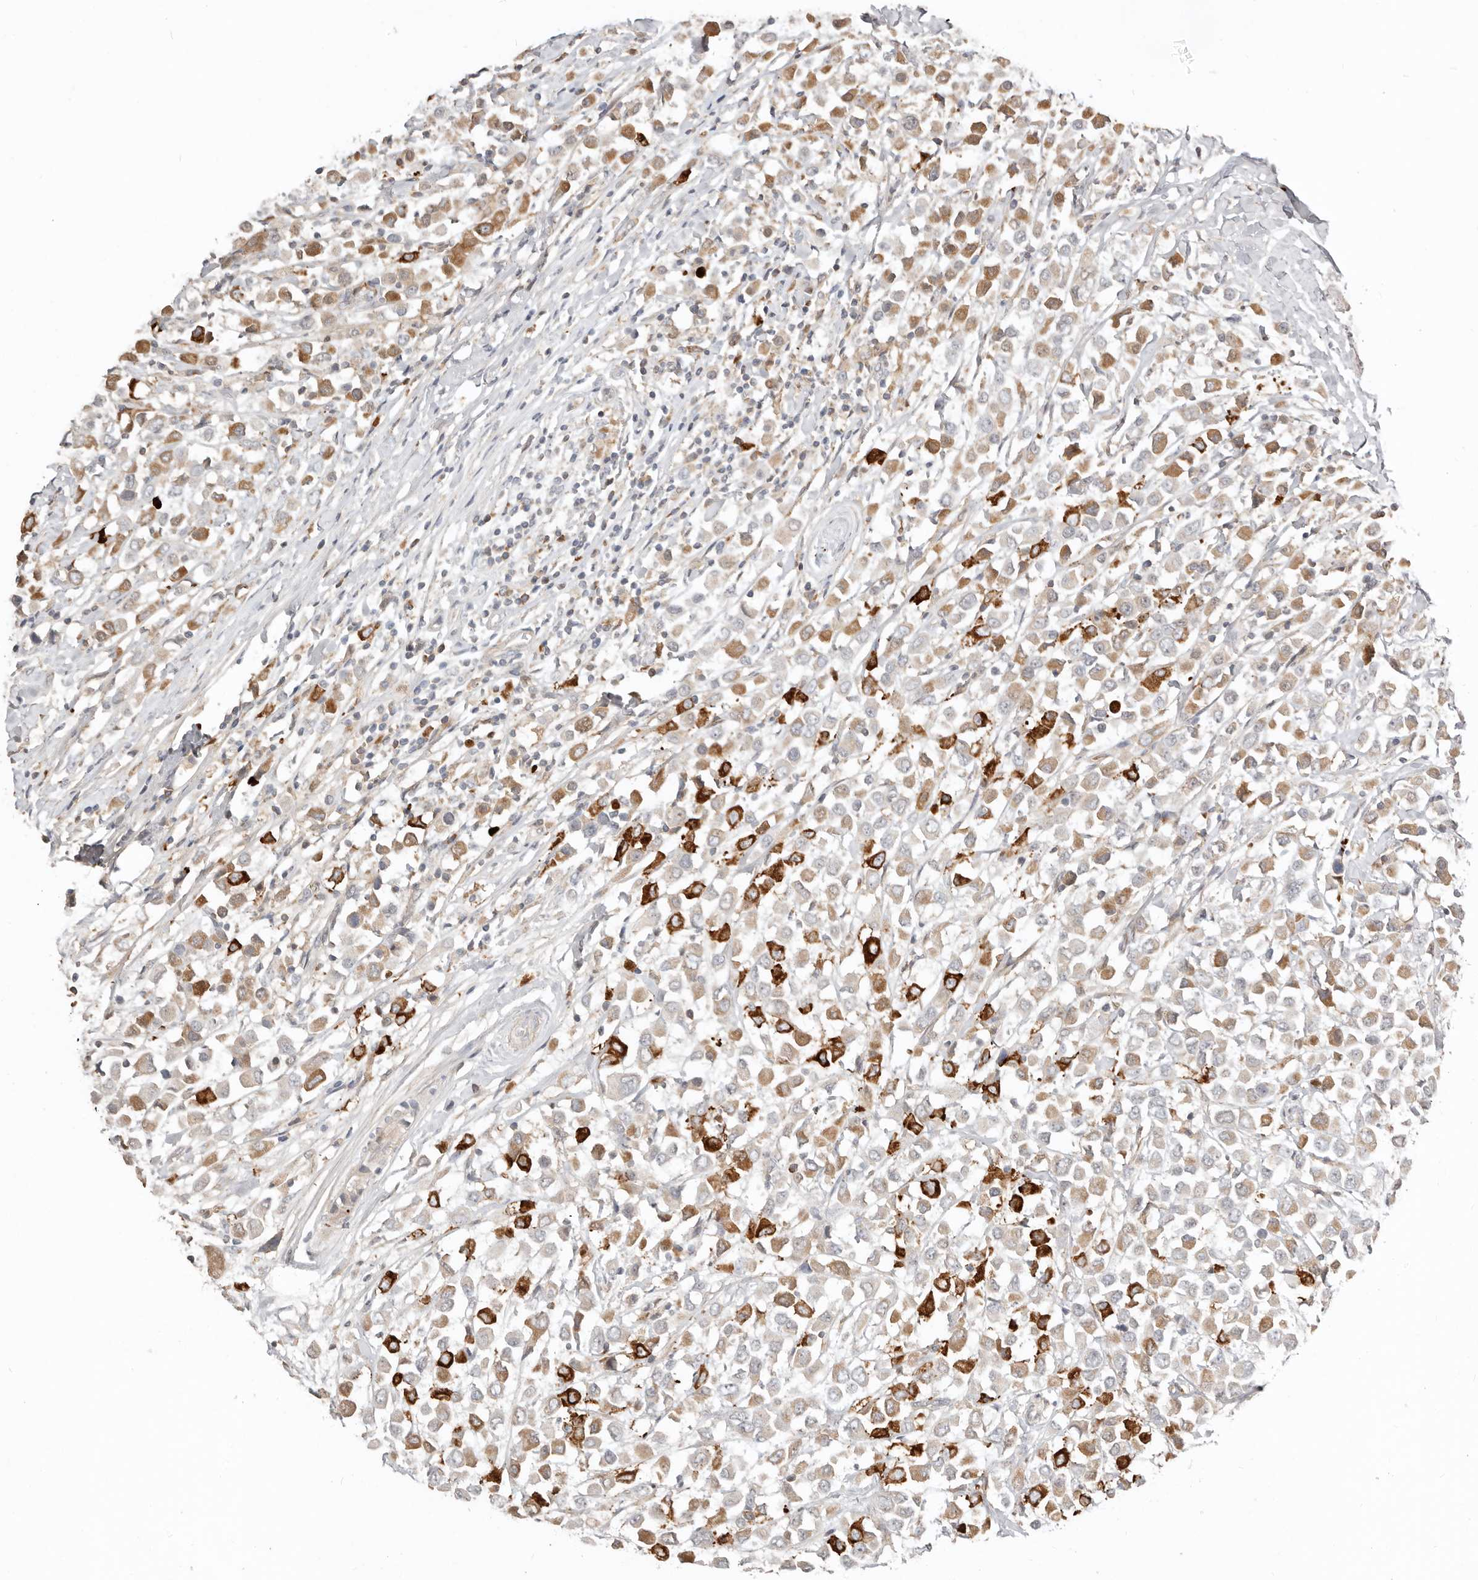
{"staining": {"intensity": "strong", "quantity": "25%-75%", "location": "cytoplasmic/membranous"}, "tissue": "breast cancer", "cell_type": "Tumor cells", "image_type": "cancer", "snomed": [{"axis": "morphology", "description": "Duct carcinoma"}, {"axis": "topography", "description": "Breast"}], "caption": "Tumor cells exhibit strong cytoplasmic/membranous positivity in about 25%-75% of cells in breast cancer (infiltrating ductal carcinoma).", "gene": "MTFR2", "patient": {"sex": "female", "age": 61}}